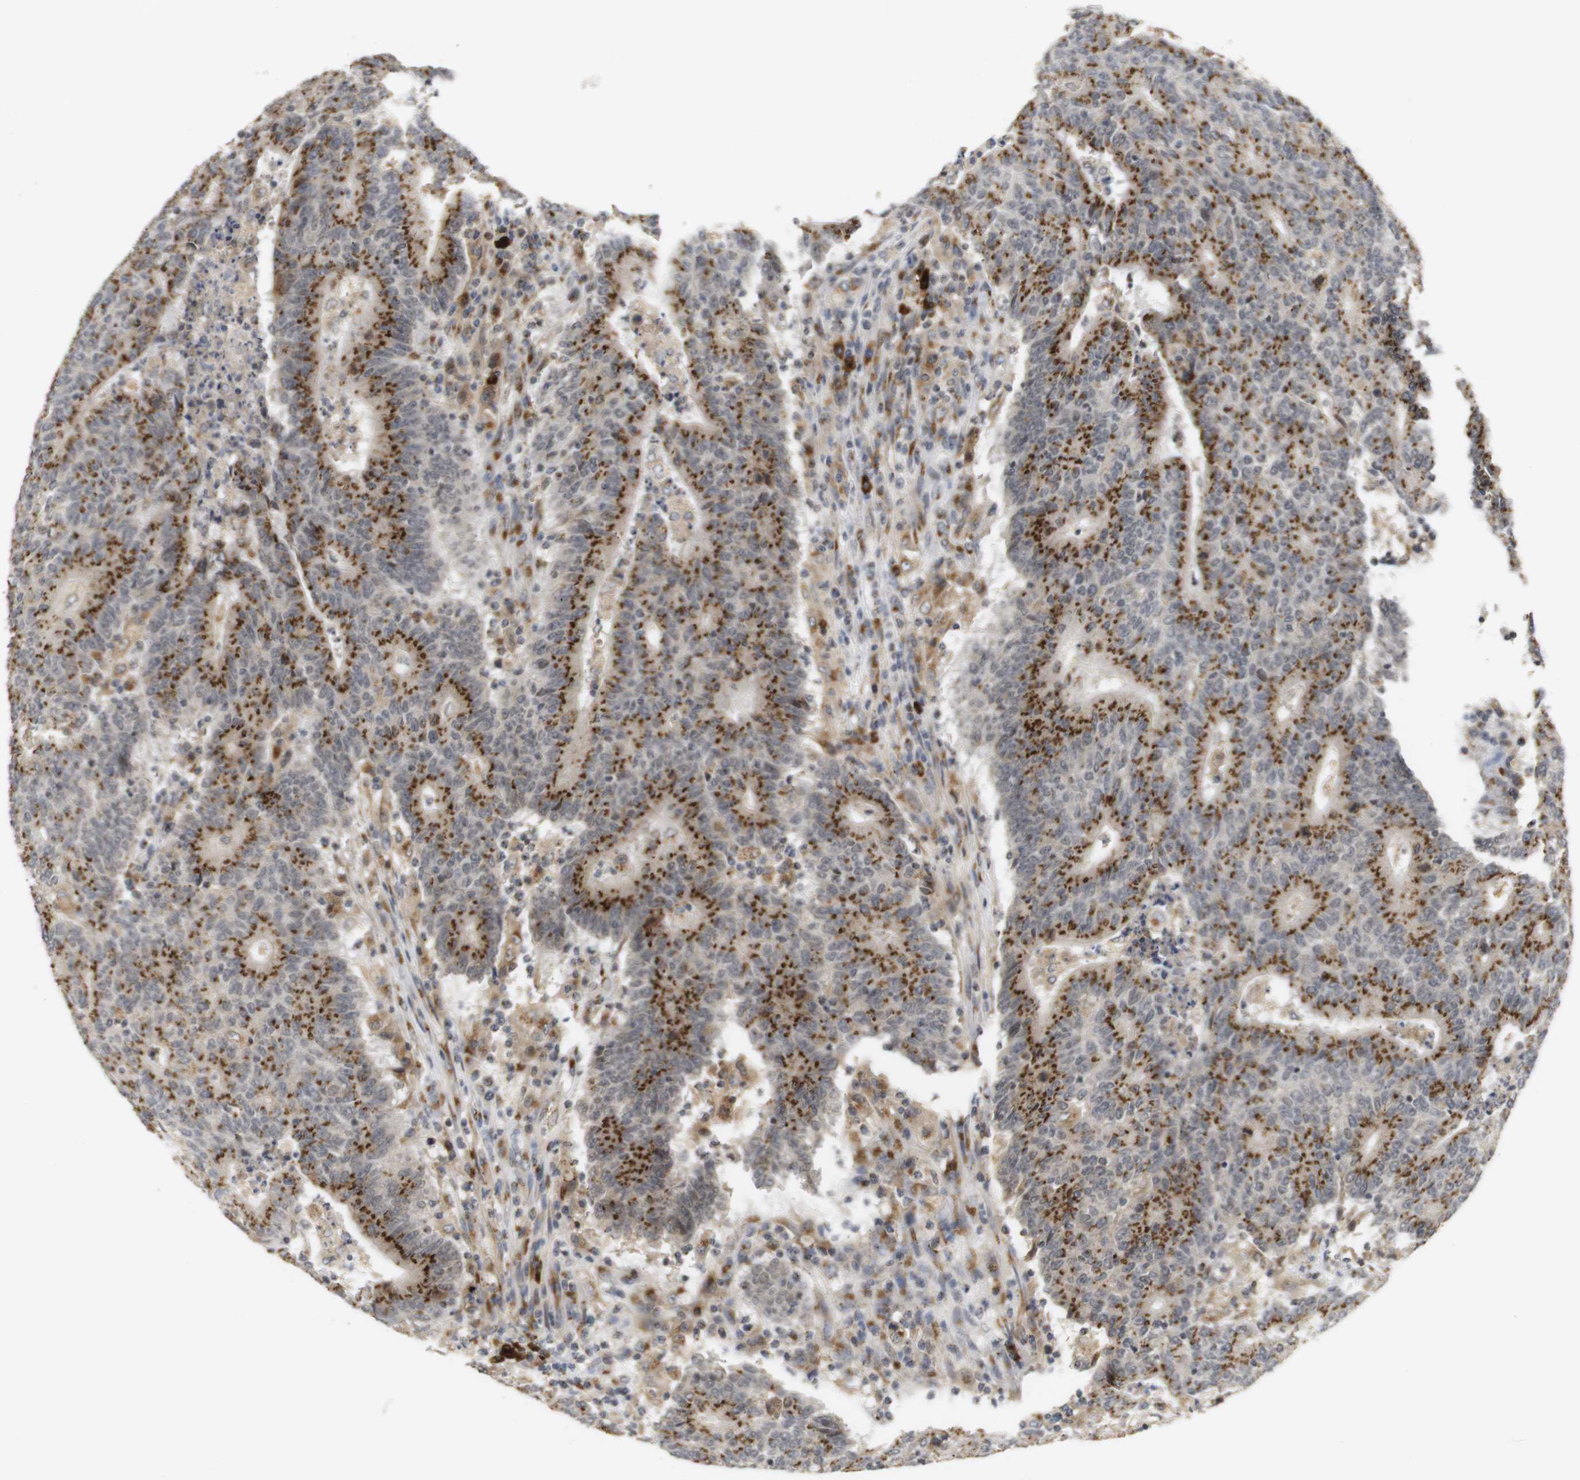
{"staining": {"intensity": "moderate", "quantity": ">75%", "location": "cytoplasmic/membranous"}, "tissue": "colorectal cancer", "cell_type": "Tumor cells", "image_type": "cancer", "snomed": [{"axis": "morphology", "description": "Normal tissue, NOS"}, {"axis": "morphology", "description": "Adenocarcinoma, NOS"}, {"axis": "topography", "description": "Colon"}], "caption": "Immunohistochemical staining of colorectal adenocarcinoma exhibits medium levels of moderate cytoplasmic/membranous protein expression in approximately >75% of tumor cells. The staining was performed using DAB (3,3'-diaminobenzidine) to visualize the protein expression in brown, while the nuclei were stained in blue with hematoxylin (Magnification: 20x).", "gene": "ZFPL1", "patient": {"sex": "female", "age": 75}}